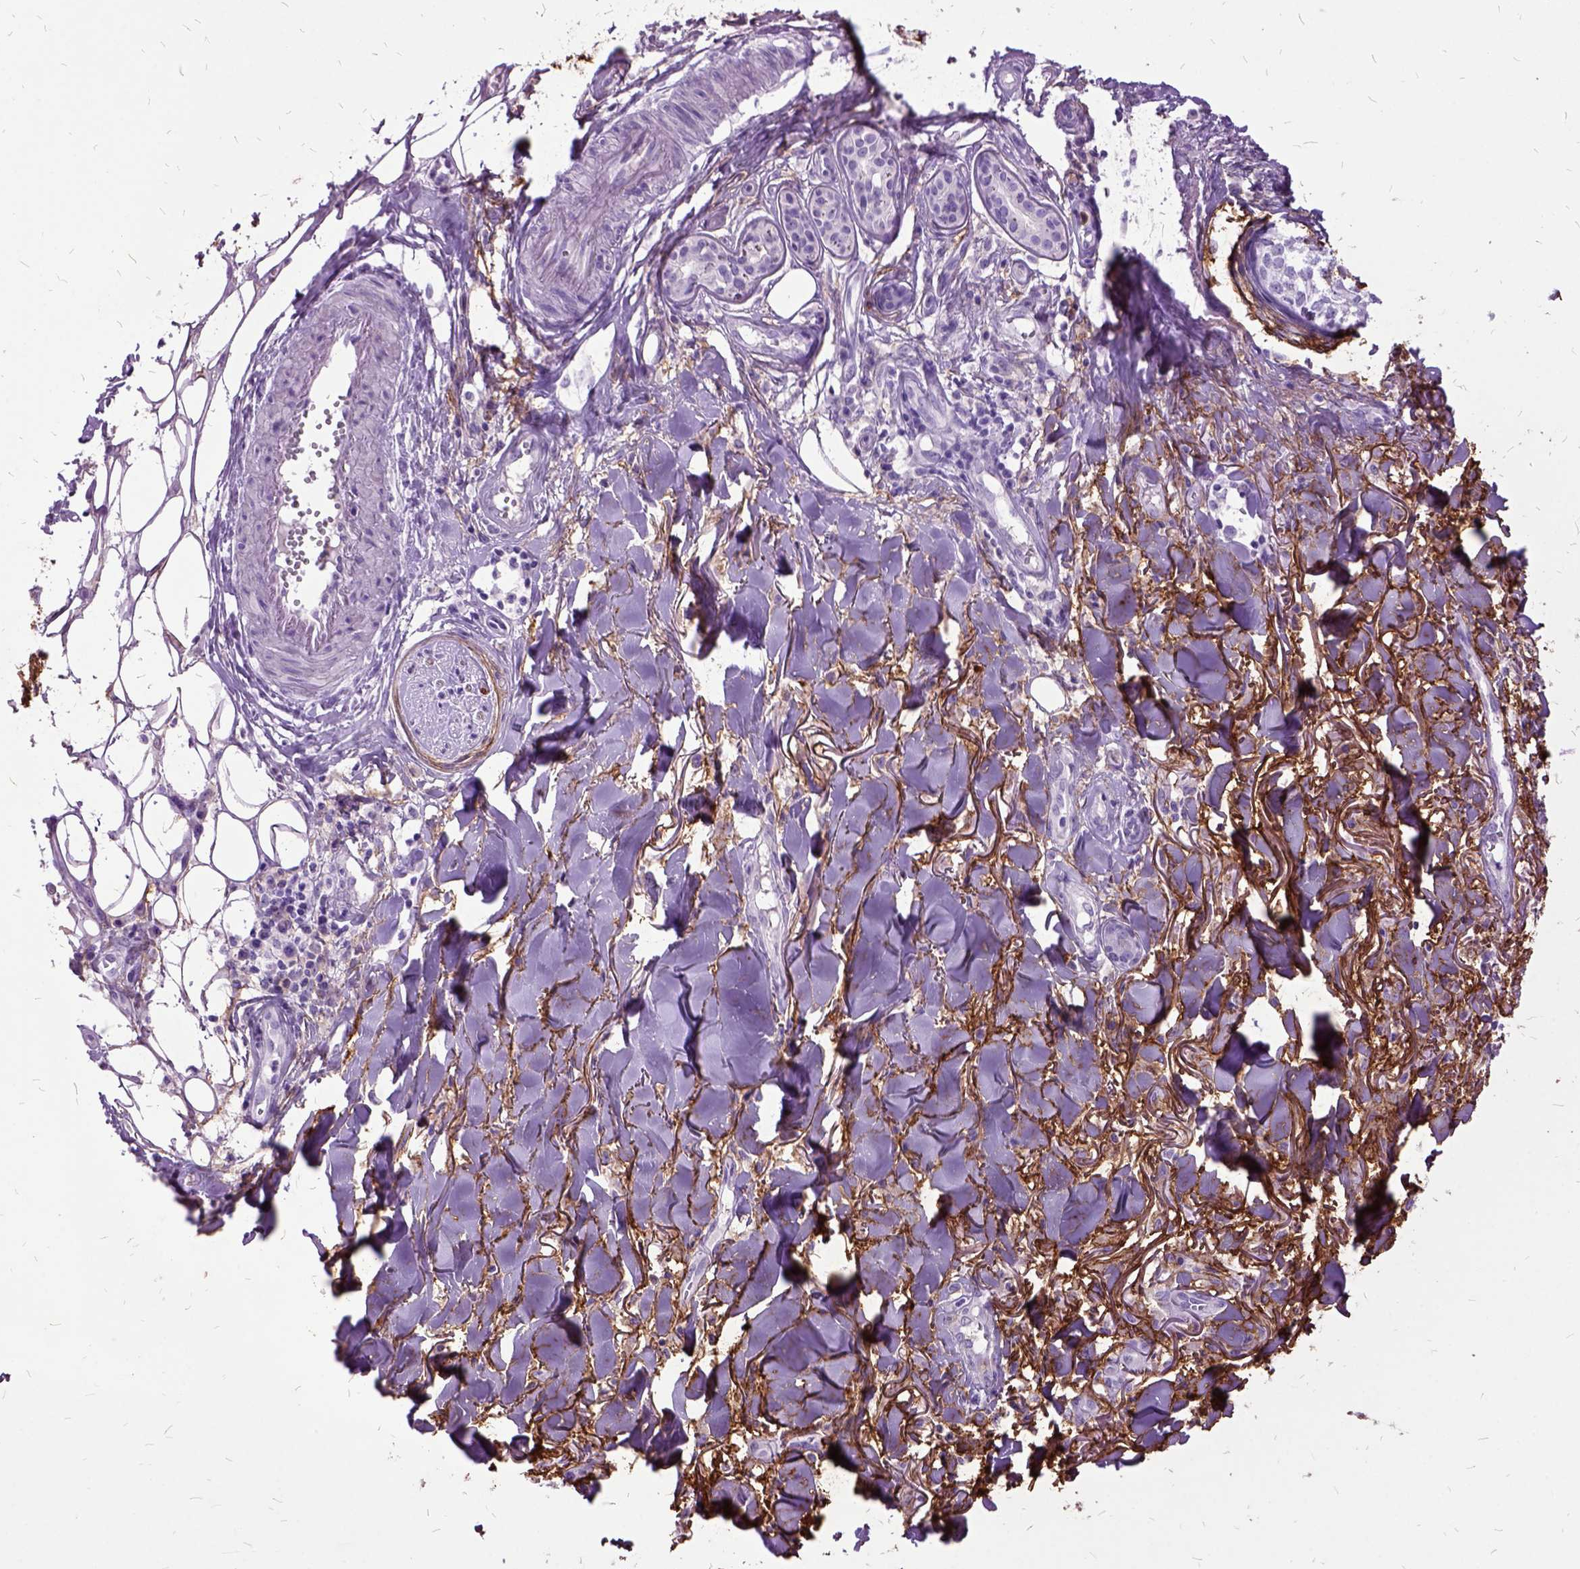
{"staining": {"intensity": "negative", "quantity": "none", "location": "none"}, "tissue": "skin cancer", "cell_type": "Tumor cells", "image_type": "cancer", "snomed": [{"axis": "morphology", "description": "Squamous cell carcinoma, NOS"}, {"axis": "topography", "description": "Skin"}], "caption": "The histopathology image displays no staining of tumor cells in skin squamous cell carcinoma.", "gene": "MME", "patient": {"sex": "male", "age": 75}}